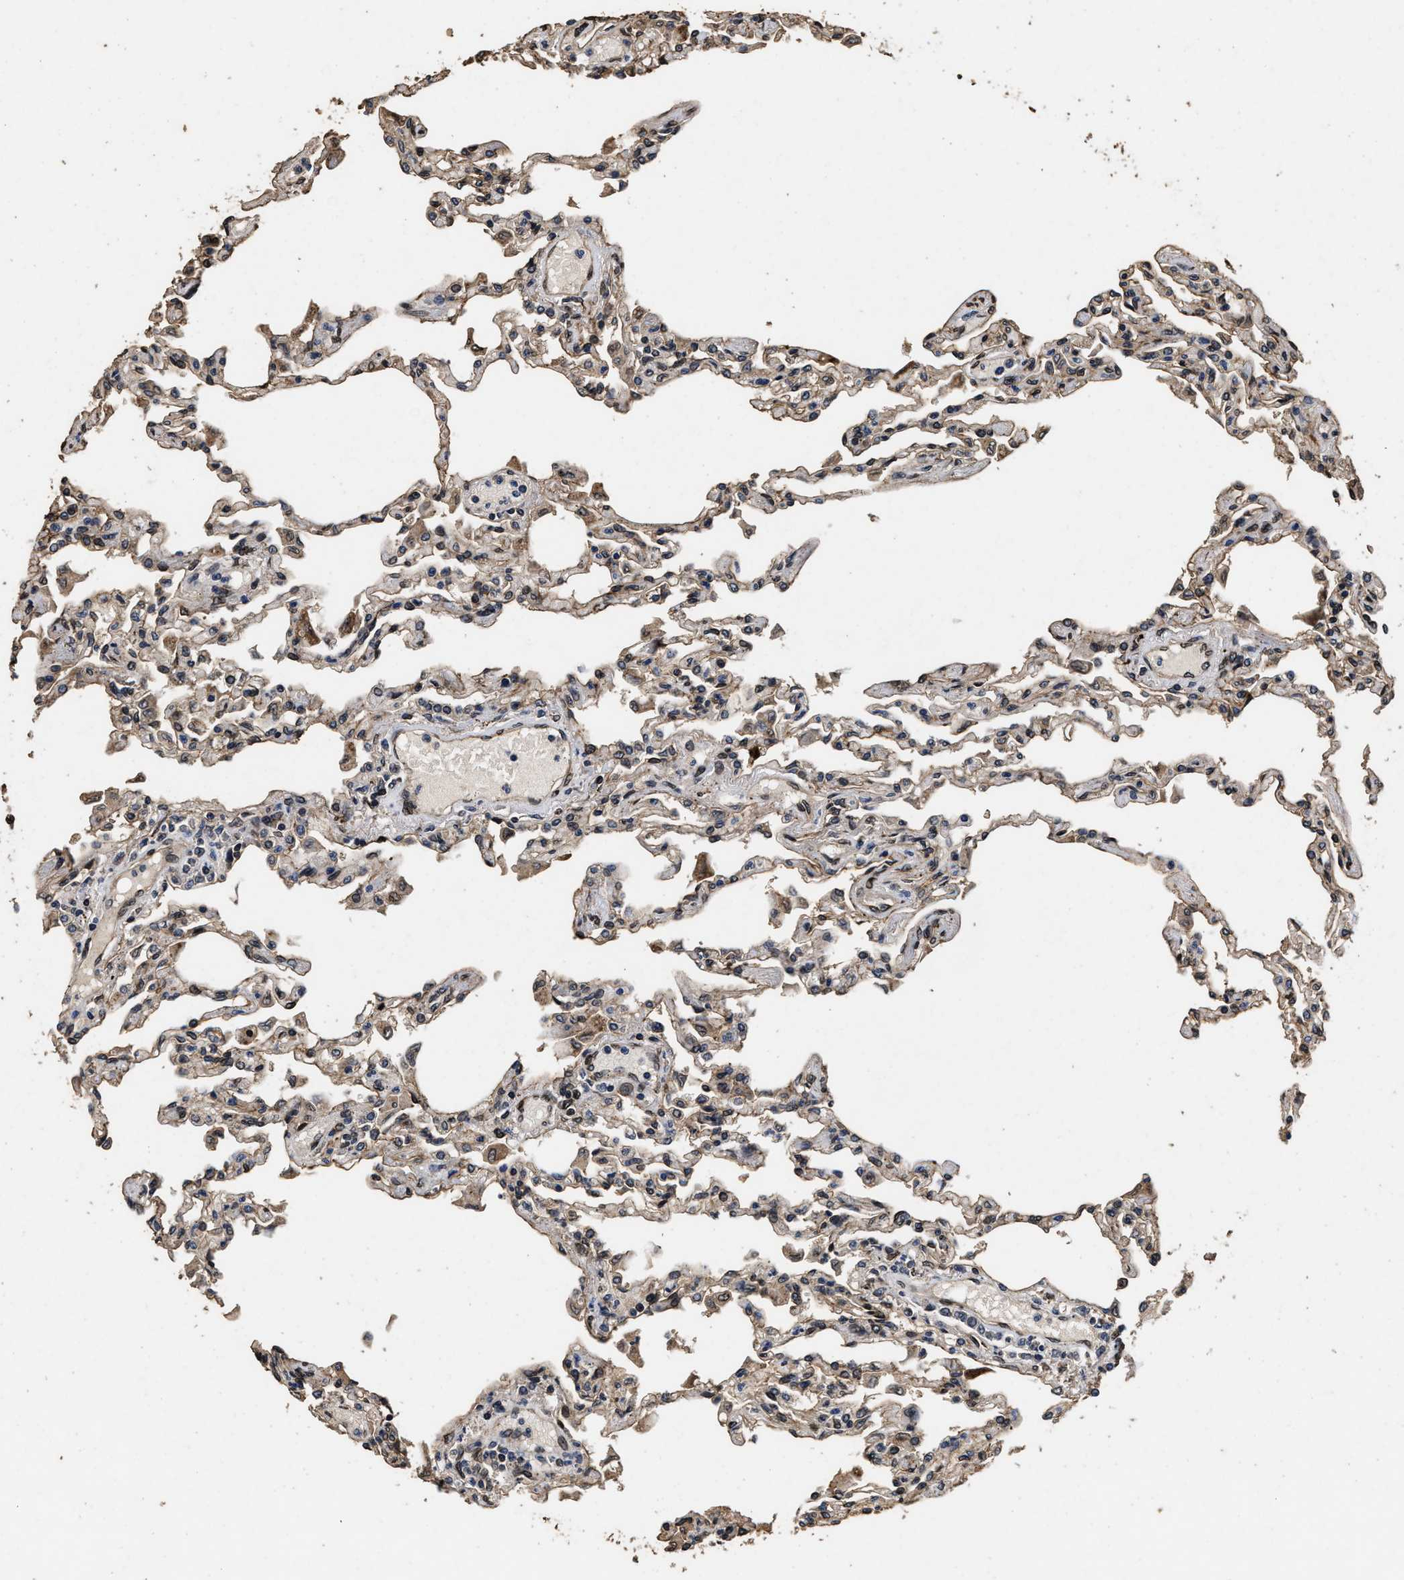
{"staining": {"intensity": "moderate", "quantity": "25%-75%", "location": "cytoplasmic/membranous"}, "tissue": "lung", "cell_type": "Alveolar cells", "image_type": "normal", "snomed": [{"axis": "morphology", "description": "Normal tissue, NOS"}, {"axis": "topography", "description": "Bronchus"}, {"axis": "topography", "description": "Lung"}], "caption": "Immunohistochemical staining of benign human lung reveals medium levels of moderate cytoplasmic/membranous expression in approximately 25%-75% of alveolar cells. Immunohistochemistry (ihc) stains the protein of interest in brown and the nuclei are stained blue.", "gene": "ACCS", "patient": {"sex": "female", "age": 49}}